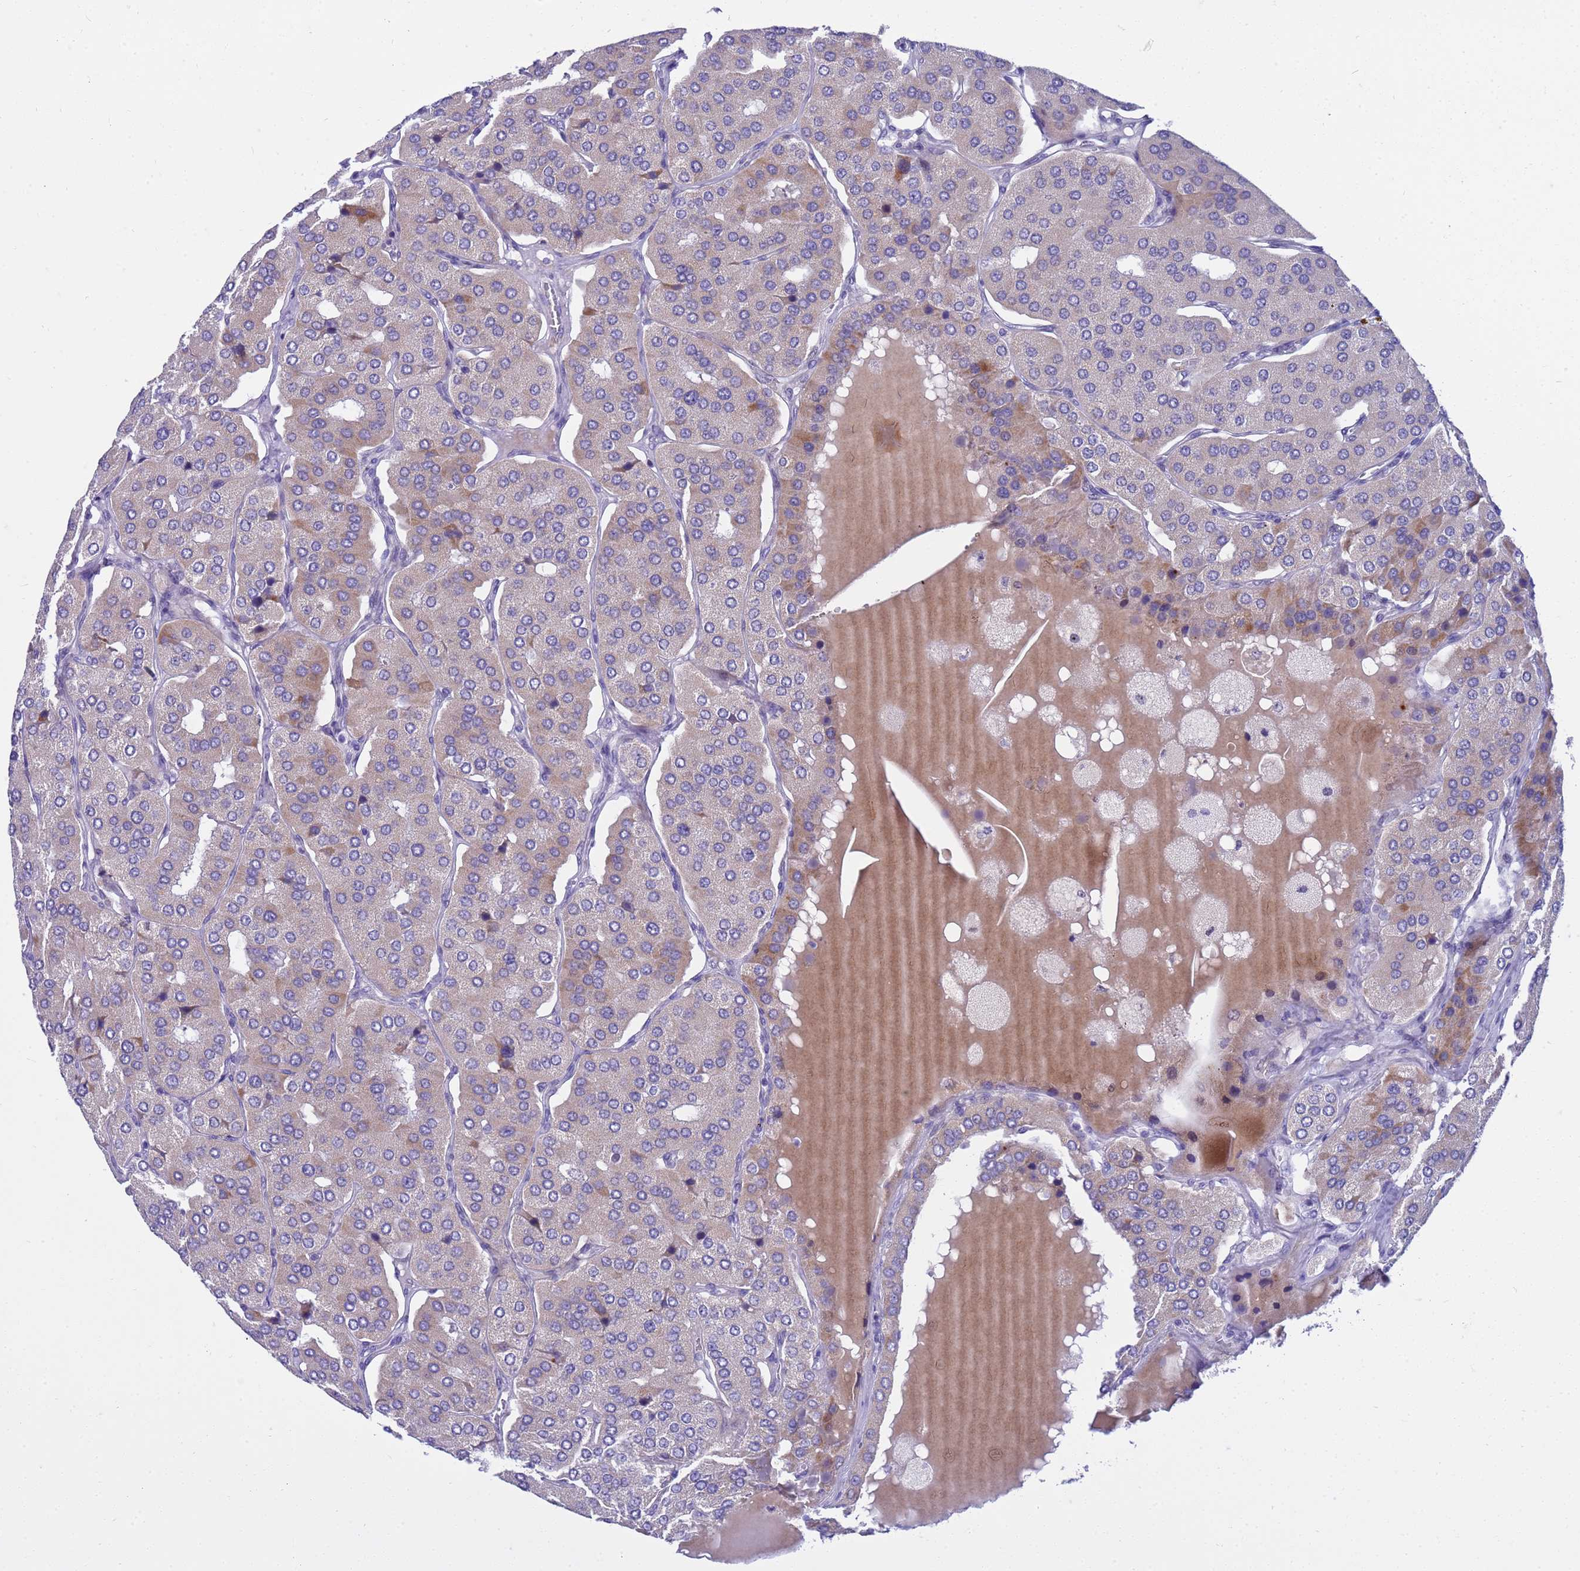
{"staining": {"intensity": "moderate", "quantity": "<25%", "location": "cytoplasmic/membranous"}, "tissue": "parathyroid gland", "cell_type": "Glandular cells", "image_type": "normal", "snomed": [{"axis": "morphology", "description": "Normal tissue, NOS"}, {"axis": "morphology", "description": "Adenoma, NOS"}, {"axis": "topography", "description": "Parathyroid gland"}], "caption": "Immunohistochemical staining of normal human parathyroid gland exhibits low levels of moderate cytoplasmic/membranous positivity in about <25% of glandular cells. (Stains: DAB (3,3'-diaminobenzidine) in brown, nuclei in blue, Microscopy: brightfield microscopy at high magnification).", "gene": "LRATD1", "patient": {"sex": "female", "age": 86}}